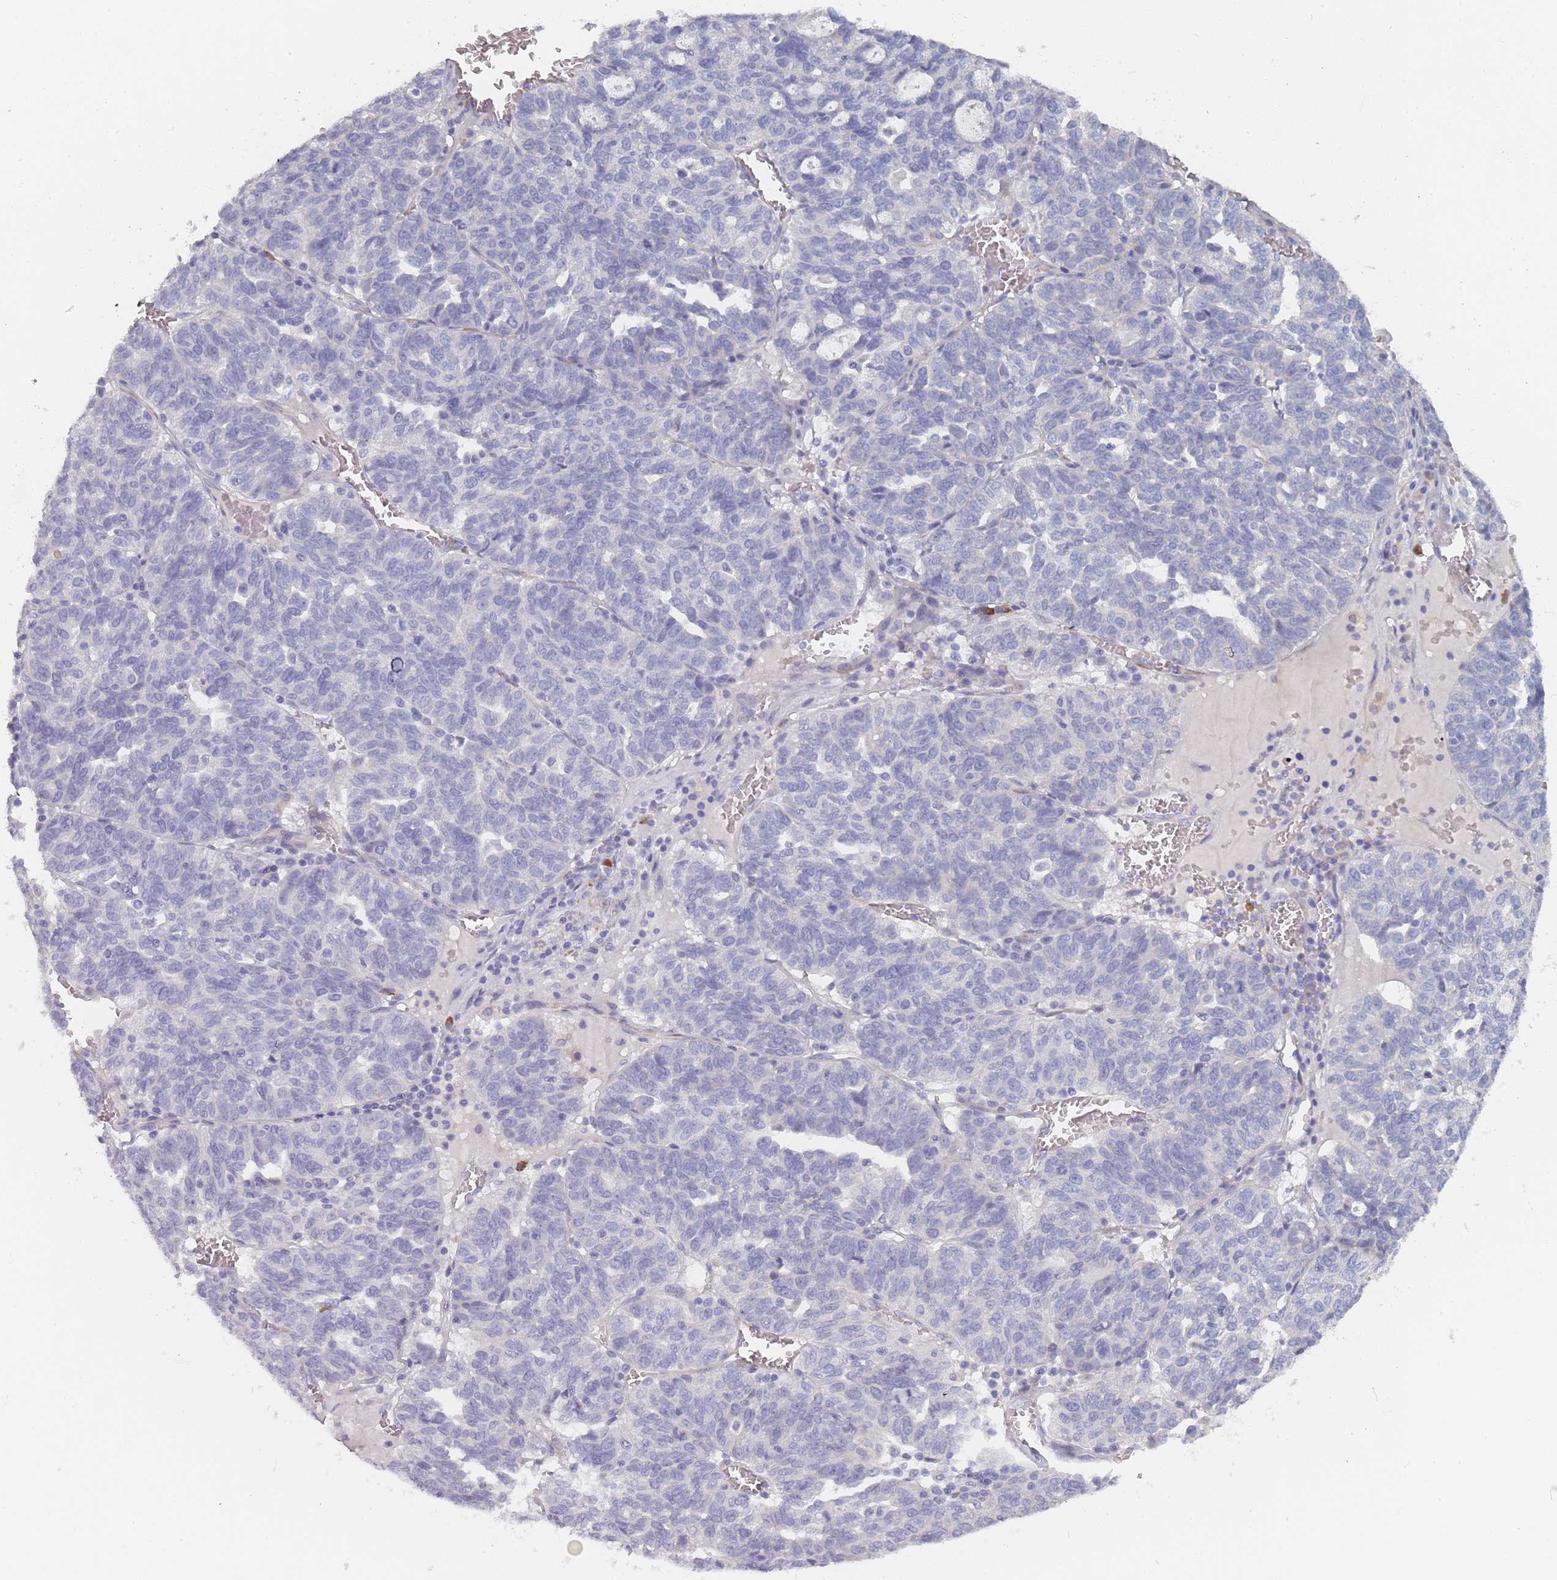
{"staining": {"intensity": "negative", "quantity": "none", "location": "none"}, "tissue": "ovarian cancer", "cell_type": "Tumor cells", "image_type": "cancer", "snomed": [{"axis": "morphology", "description": "Cystadenocarcinoma, serous, NOS"}, {"axis": "topography", "description": "Ovary"}], "caption": "A high-resolution image shows immunohistochemistry (IHC) staining of ovarian cancer (serous cystadenocarcinoma), which shows no significant staining in tumor cells.", "gene": "SLC35E4", "patient": {"sex": "female", "age": 59}}